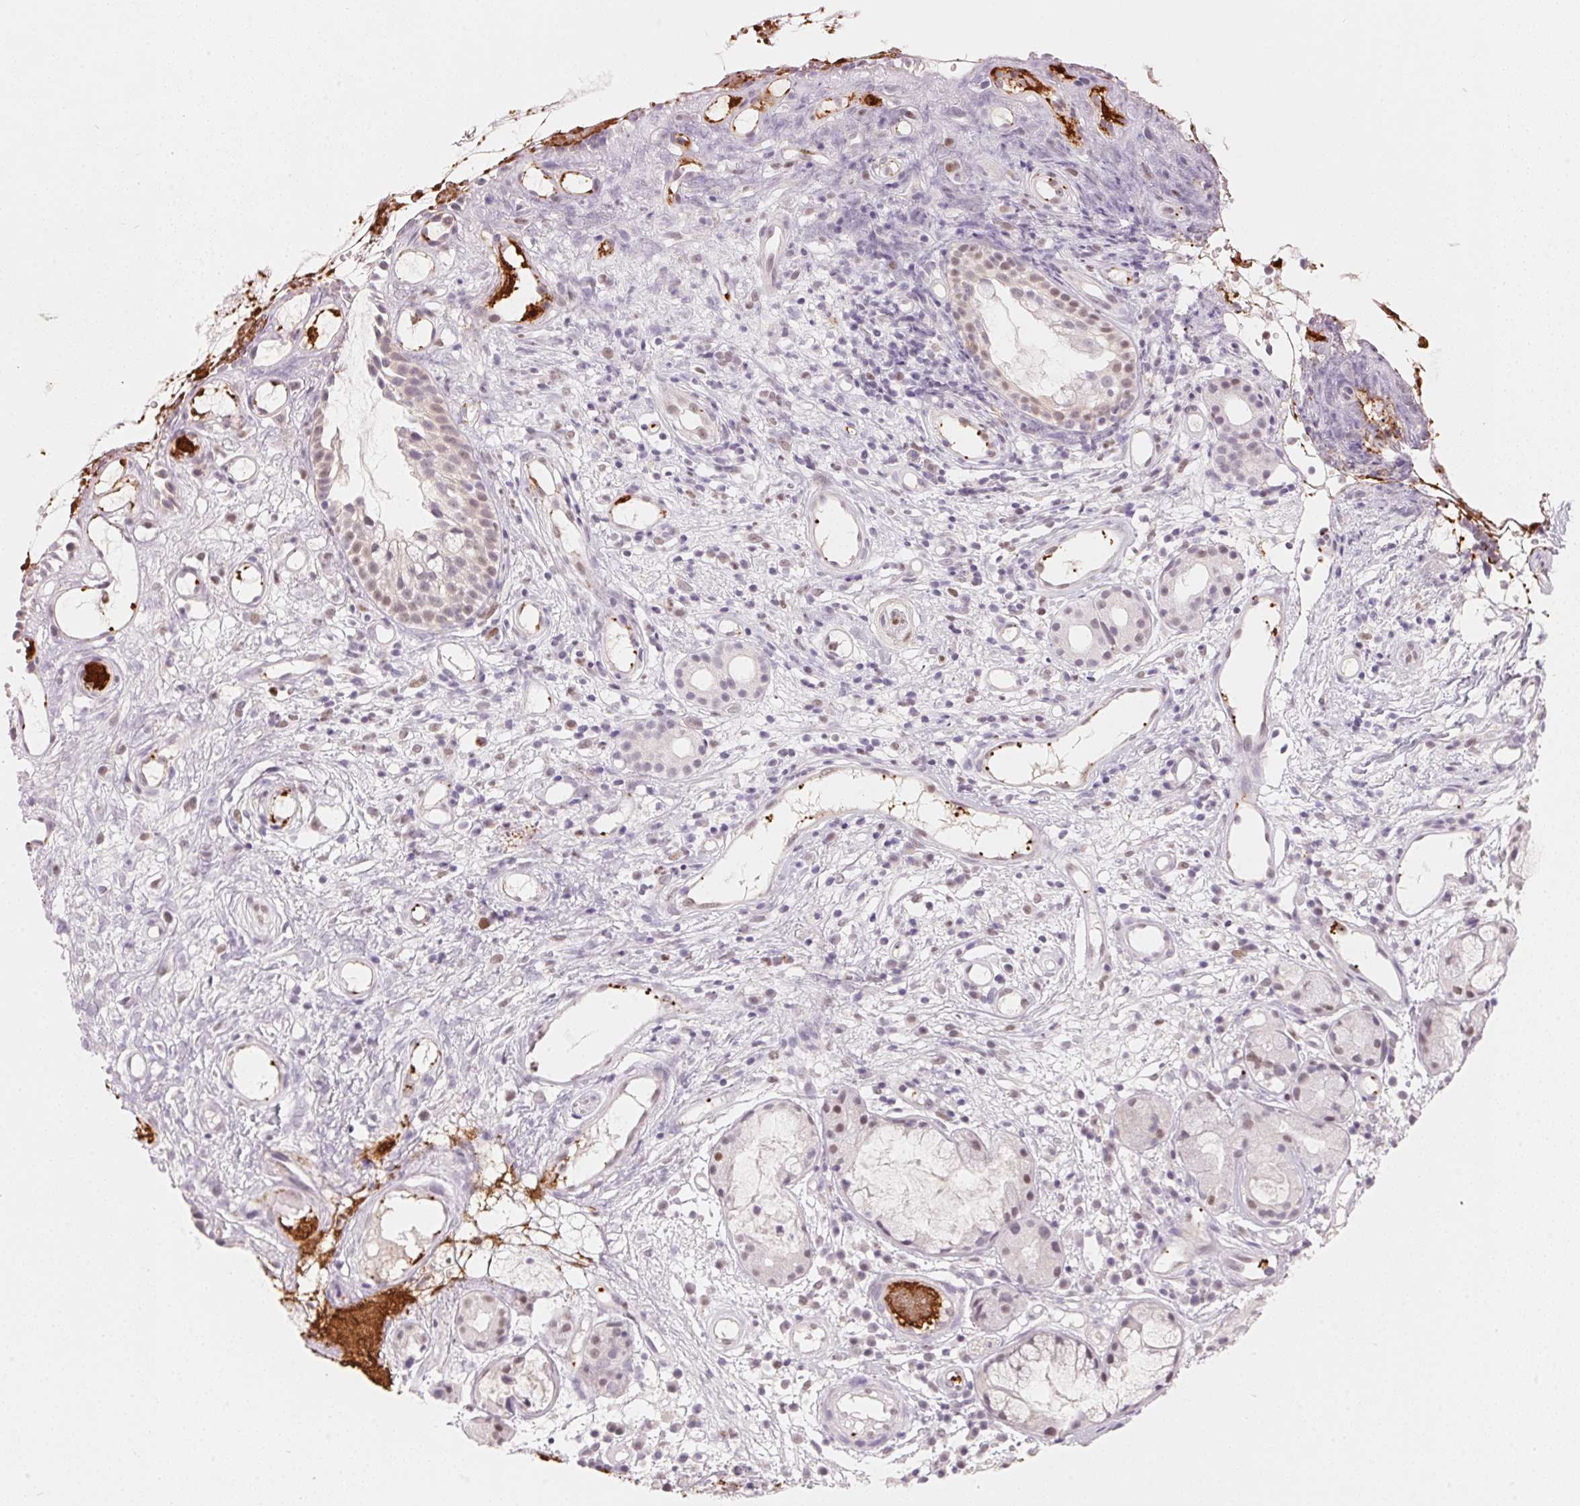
{"staining": {"intensity": "weak", "quantity": "<25%", "location": "nuclear"}, "tissue": "nasopharynx", "cell_type": "Respiratory epithelial cells", "image_type": "normal", "snomed": [{"axis": "morphology", "description": "Normal tissue, NOS"}, {"axis": "morphology", "description": "Inflammation, NOS"}, {"axis": "topography", "description": "Nasopharynx"}], "caption": "Immunohistochemistry (IHC) image of unremarkable nasopharynx stained for a protein (brown), which demonstrates no expression in respiratory epithelial cells. Nuclei are stained in blue.", "gene": "ARHGAP22", "patient": {"sex": "male", "age": 54}}